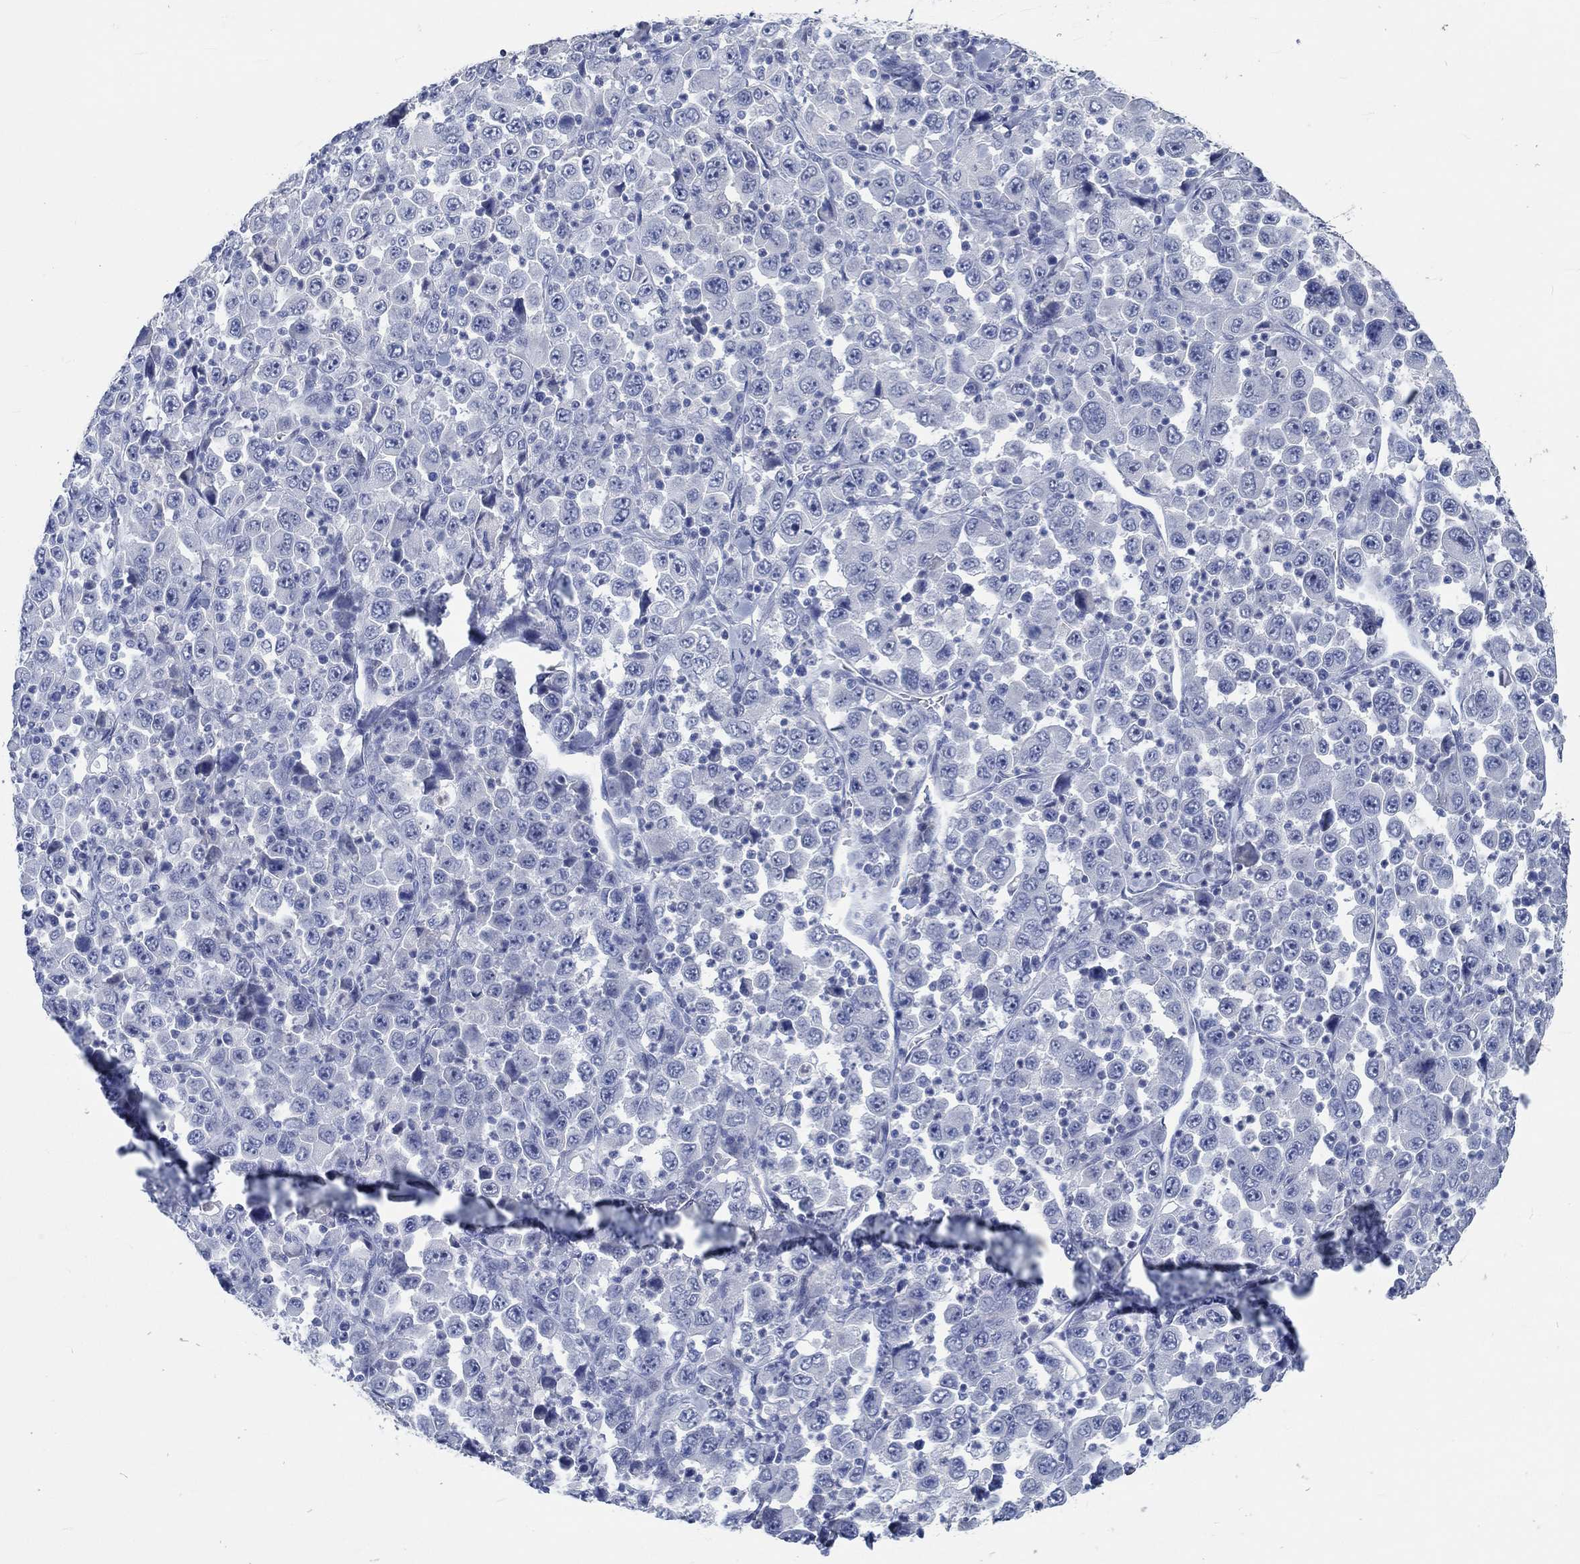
{"staining": {"intensity": "negative", "quantity": "none", "location": "none"}, "tissue": "stomach cancer", "cell_type": "Tumor cells", "image_type": "cancer", "snomed": [{"axis": "morphology", "description": "Normal tissue, NOS"}, {"axis": "morphology", "description": "Adenocarcinoma, NOS"}, {"axis": "topography", "description": "Stomach, upper"}, {"axis": "topography", "description": "Stomach"}], "caption": "Stomach adenocarcinoma was stained to show a protein in brown. There is no significant positivity in tumor cells.", "gene": "C4orf47", "patient": {"sex": "male", "age": 59}}